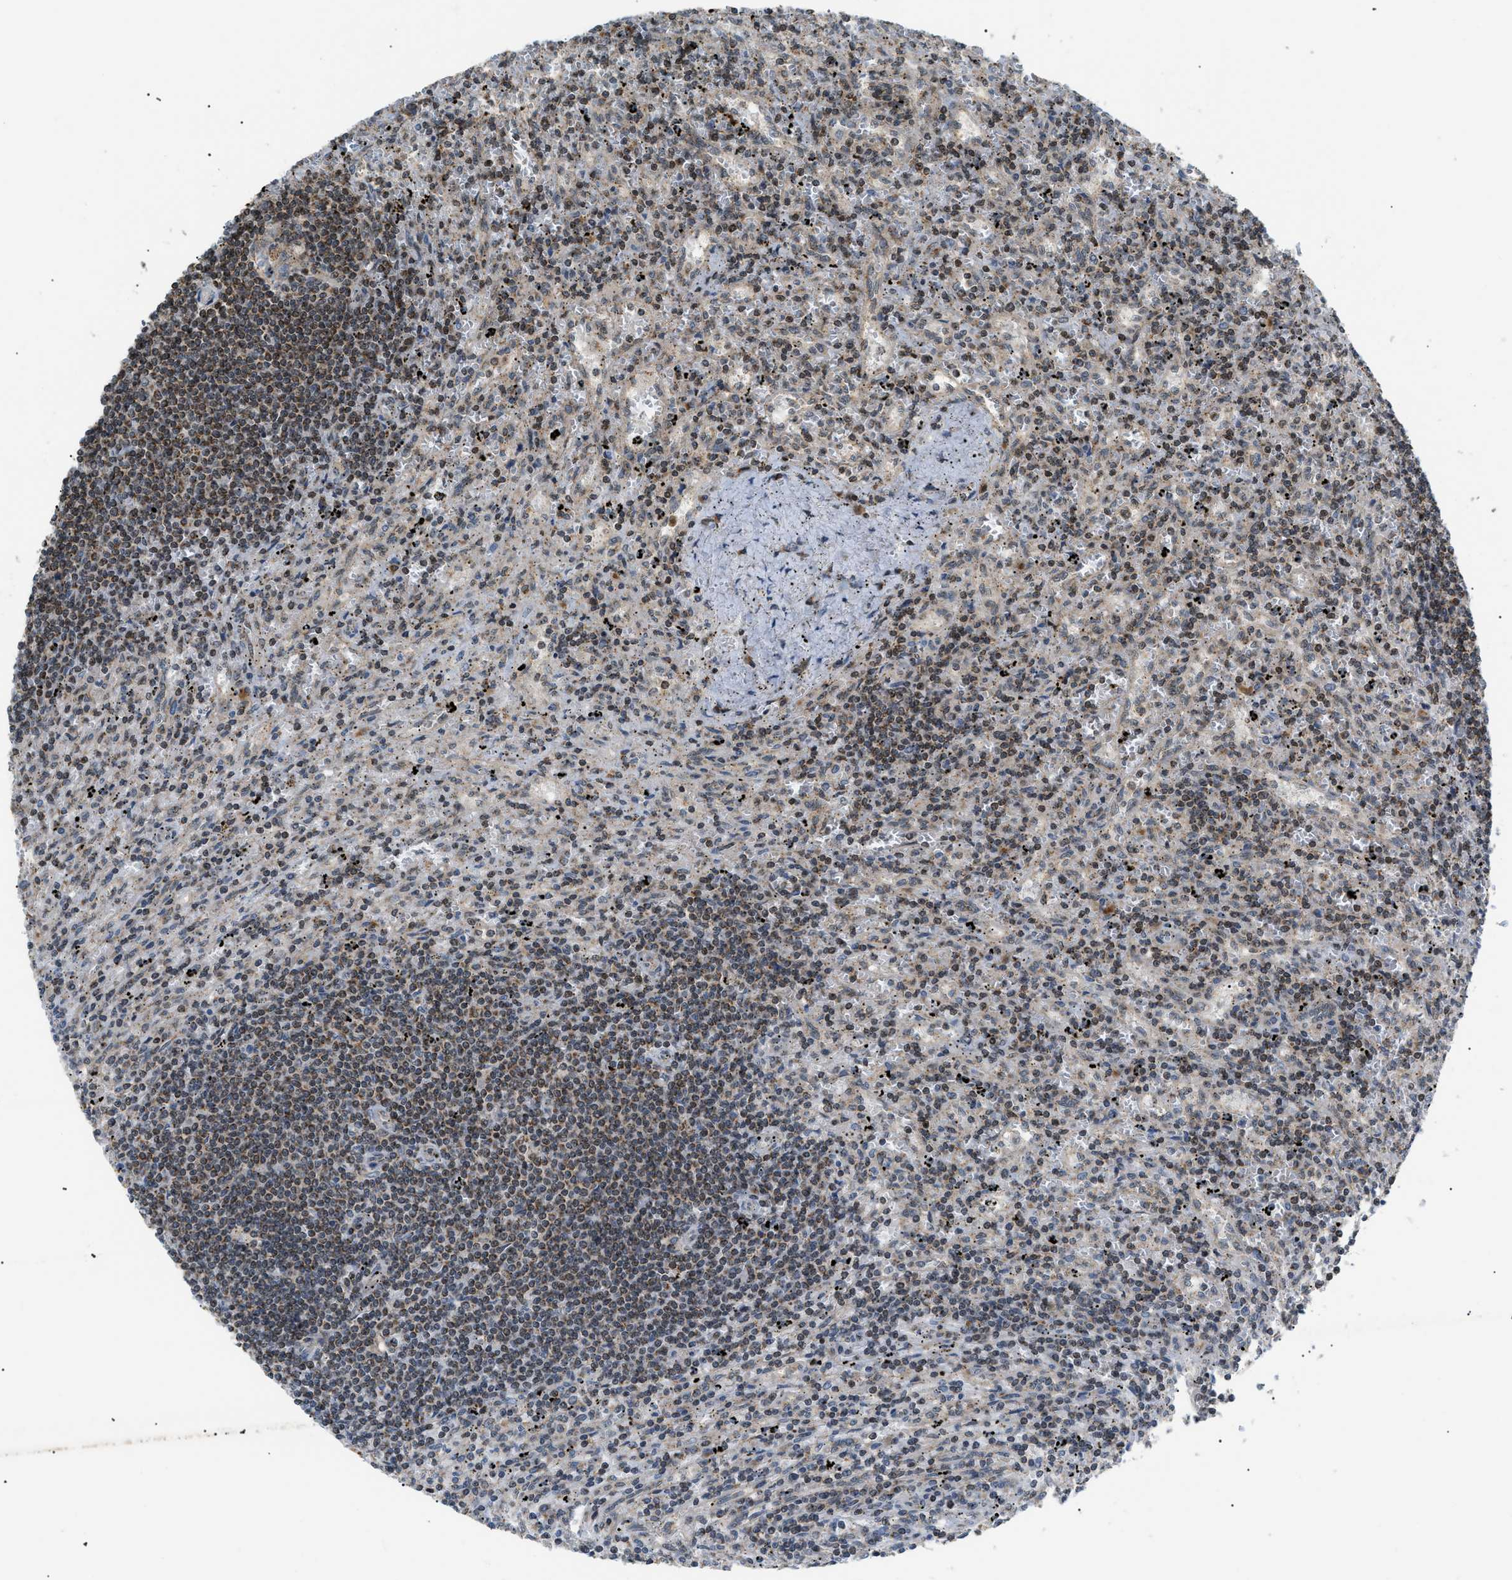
{"staining": {"intensity": "negative", "quantity": "none", "location": "none"}, "tissue": "lymphoma", "cell_type": "Tumor cells", "image_type": "cancer", "snomed": [{"axis": "morphology", "description": "Malignant lymphoma, non-Hodgkin's type, Low grade"}, {"axis": "topography", "description": "Spleen"}], "caption": "Protein analysis of lymphoma reveals no significant positivity in tumor cells.", "gene": "ZBTB11", "patient": {"sex": "male", "age": 76}}